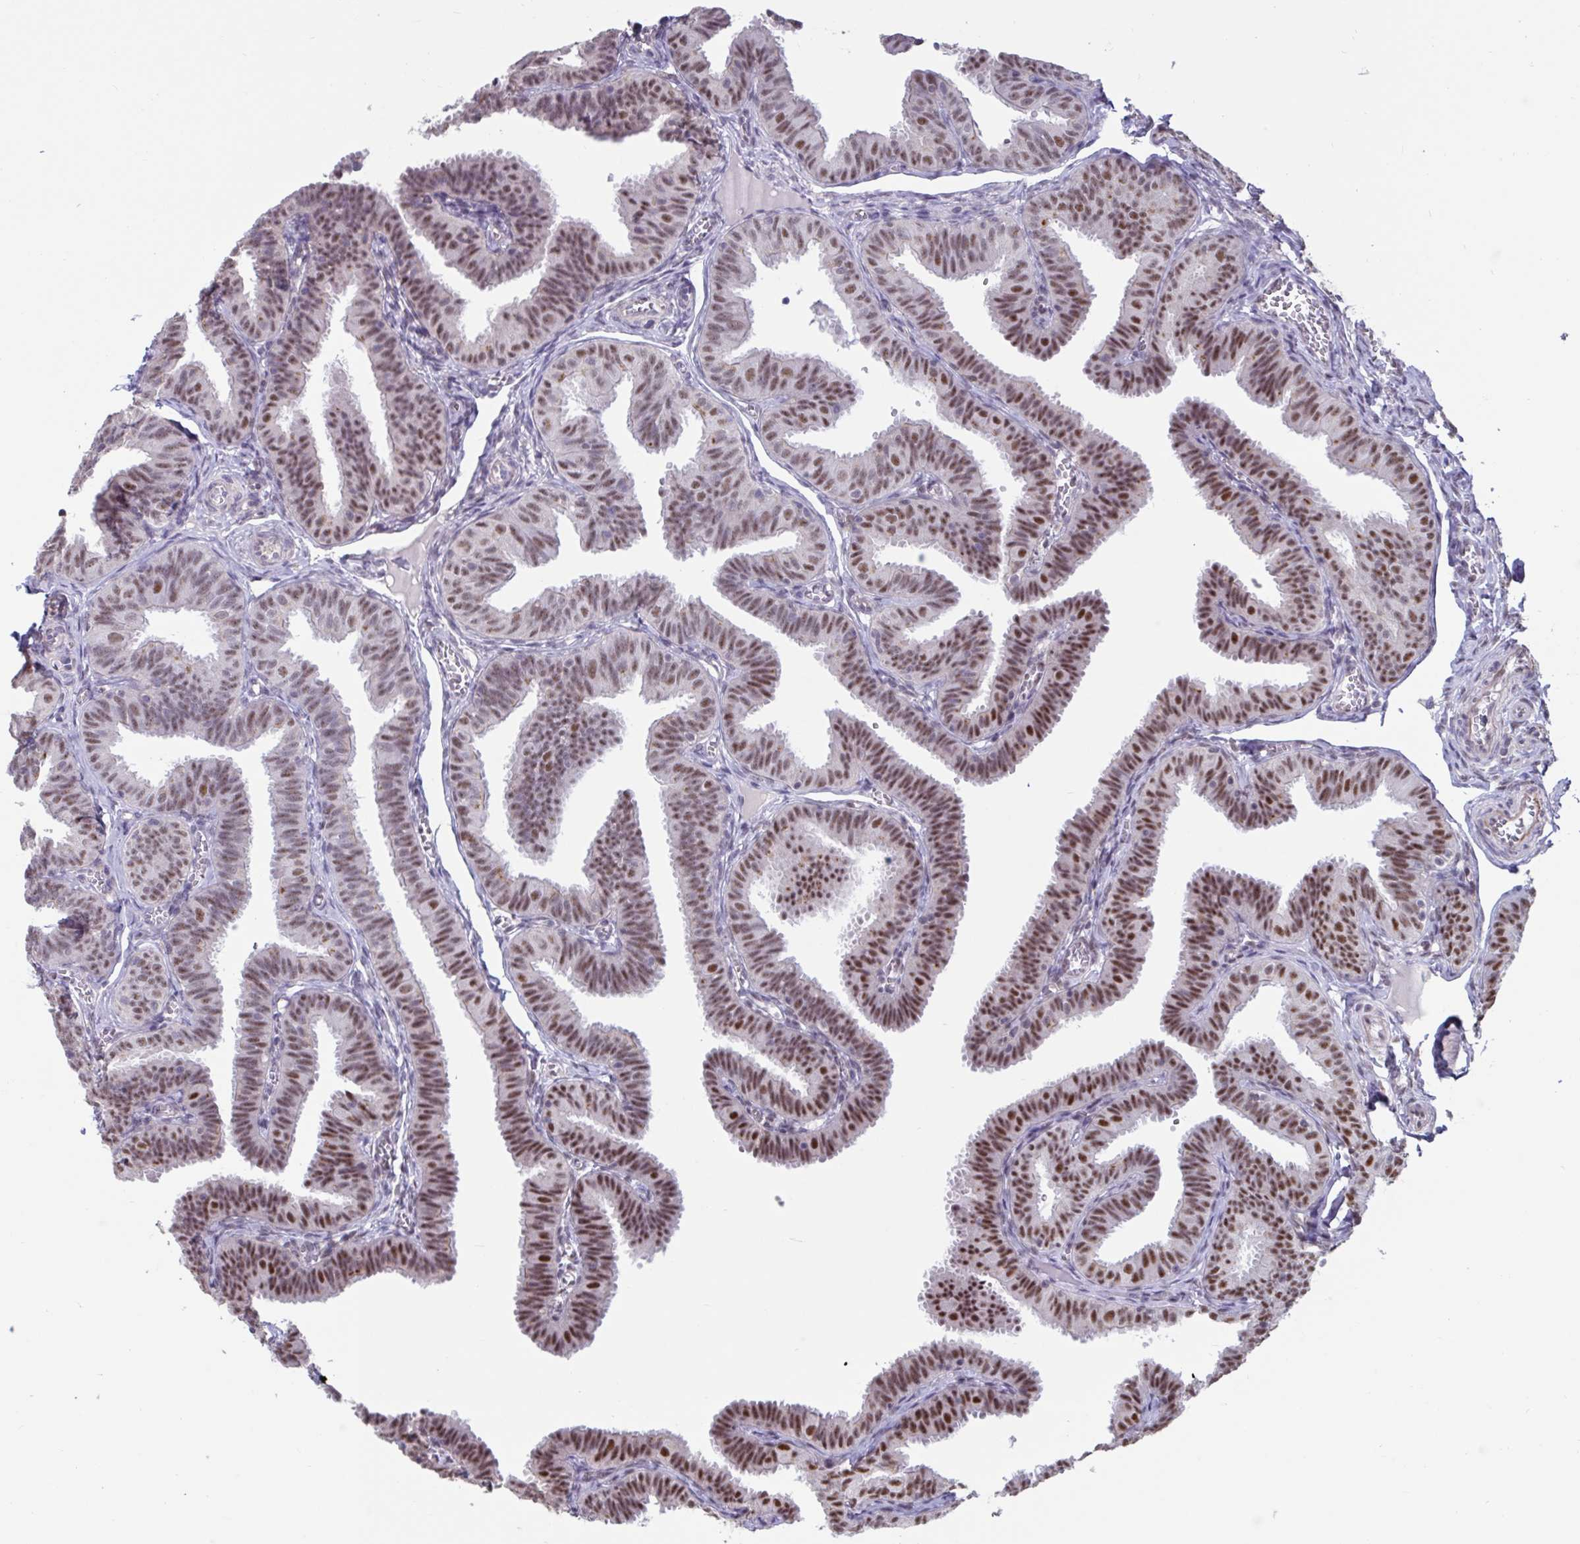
{"staining": {"intensity": "moderate", "quantity": ">75%", "location": "nuclear"}, "tissue": "fallopian tube", "cell_type": "Glandular cells", "image_type": "normal", "snomed": [{"axis": "morphology", "description": "Normal tissue, NOS"}, {"axis": "topography", "description": "Fallopian tube"}], "caption": "Protein positivity by IHC displays moderate nuclear expression in approximately >75% of glandular cells in normal fallopian tube.", "gene": "DDX39A", "patient": {"sex": "female", "age": 25}}